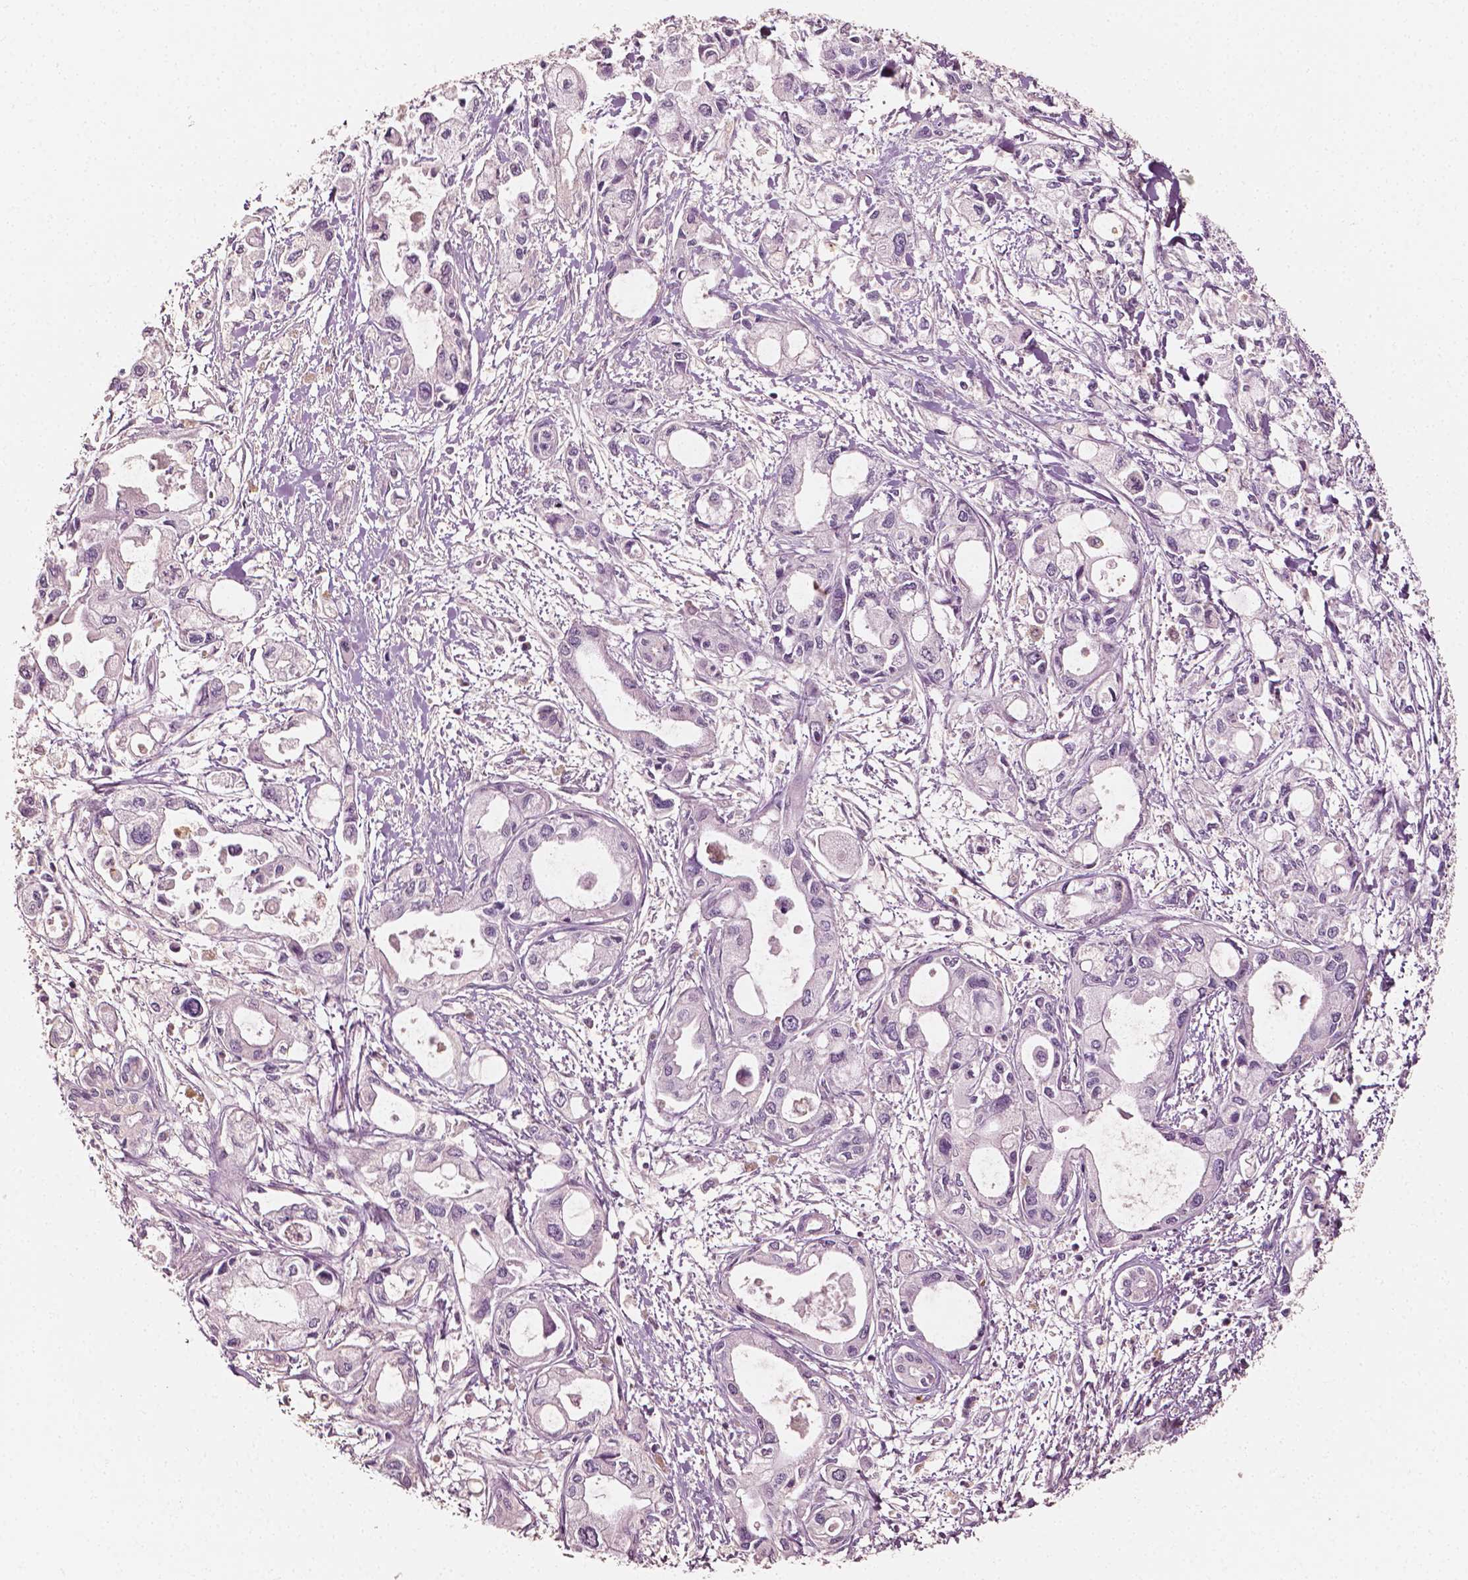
{"staining": {"intensity": "negative", "quantity": "none", "location": "none"}, "tissue": "pancreatic cancer", "cell_type": "Tumor cells", "image_type": "cancer", "snomed": [{"axis": "morphology", "description": "Adenocarcinoma, NOS"}, {"axis": "topography", "description": "Pancreas"}], "caption": "This micrograph is of pancreatic cancer stained with immunohistochemistry (IHC) to label a protein in brown with the nuclei are counter-stained blue. There is no expression in tumor cells.", "gene": "APOA4", "patient": {"sex": "female", "age": 61}}